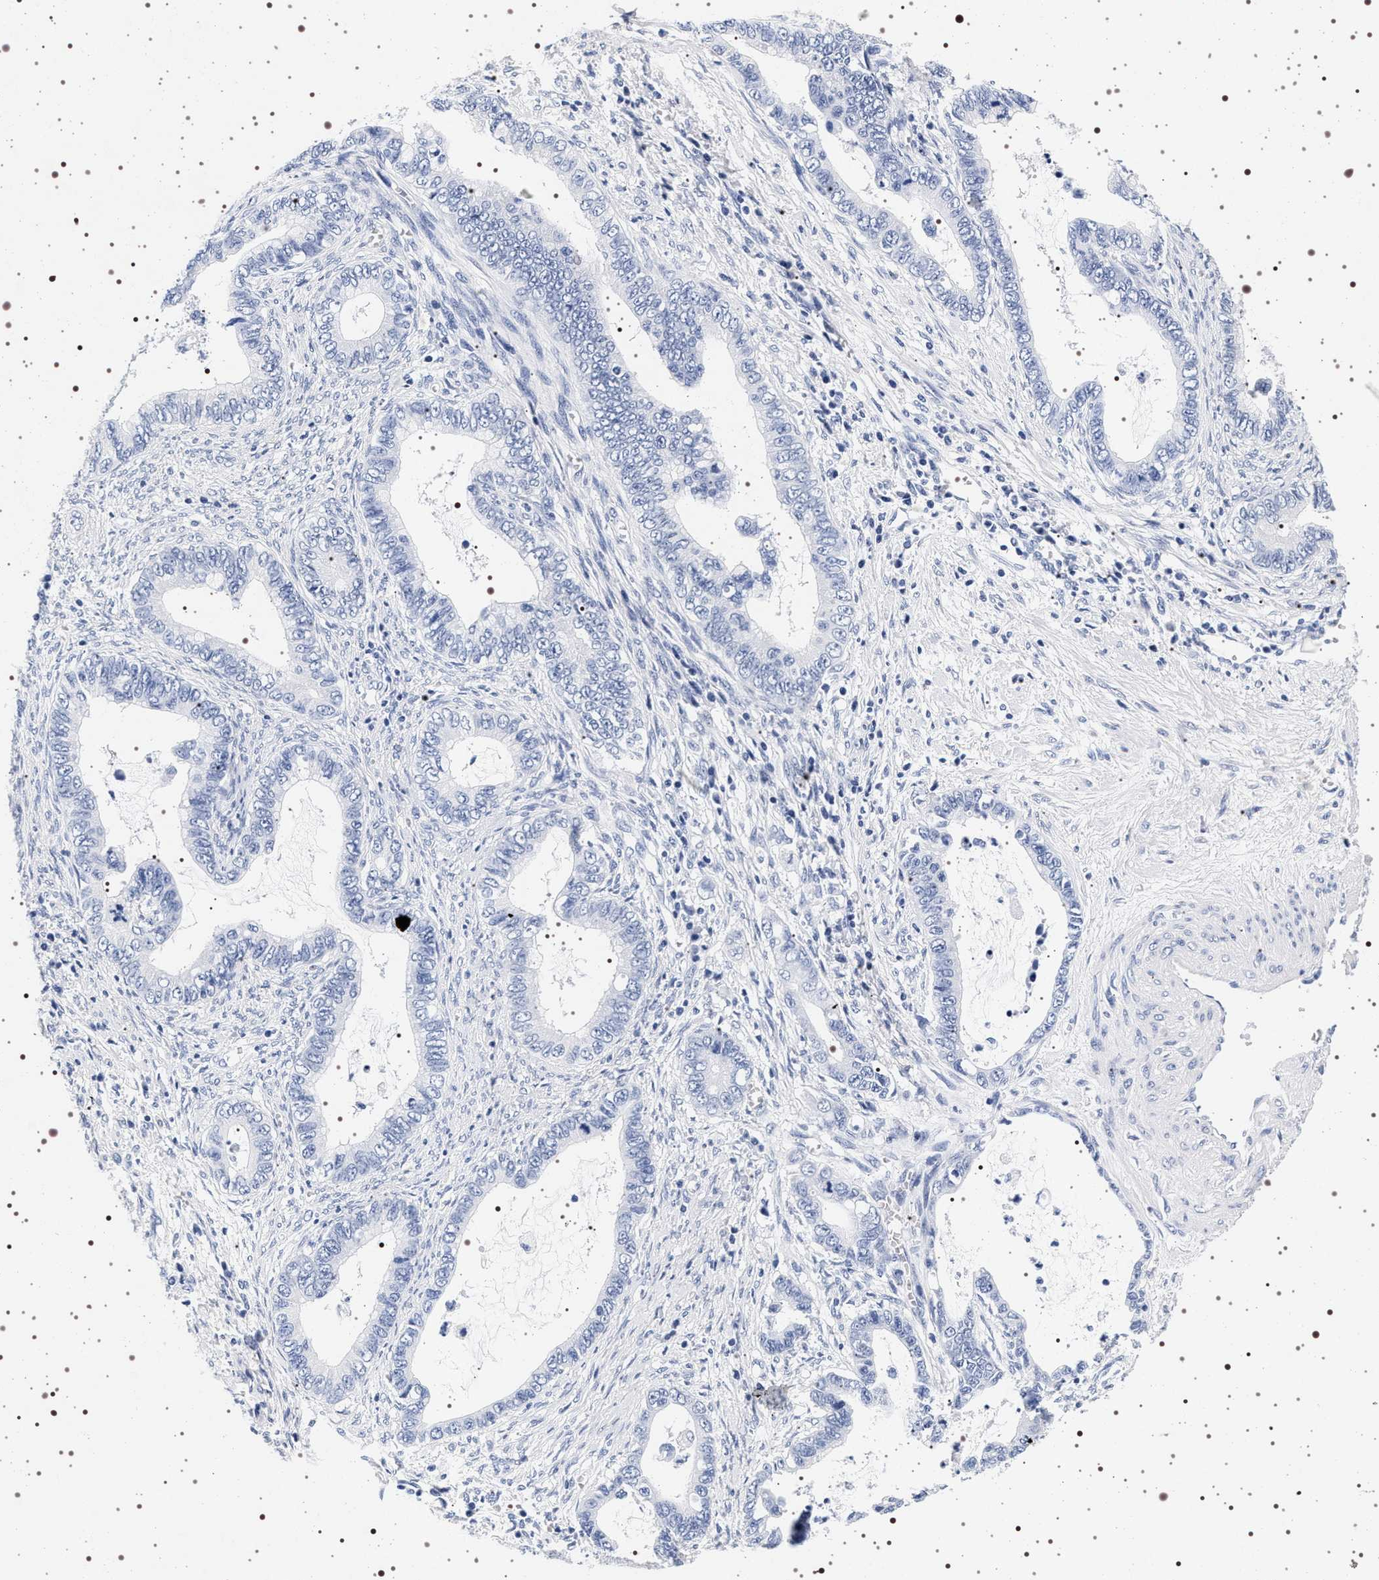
{"staining": {"intensity": "negative", "quantity": "none", "location": "none"}, "tissue": "cervical cancer", "cell_type": "Tumor cells", "image_type": "cancer", "snomed": [{"axis": "morphology", "description": "Adenocarcinoma, NOS"}, {"axis": "topography", "description": "Cervix"}], "caption": "An immunohistochemistry image of cervical cancer (adenocarcinoma) is shown. There is no staining in tumor cells of cervical cancer (adenocarcinoma).", "gene": "SYN1", "patient": {"sex": "female", "age": 44}}